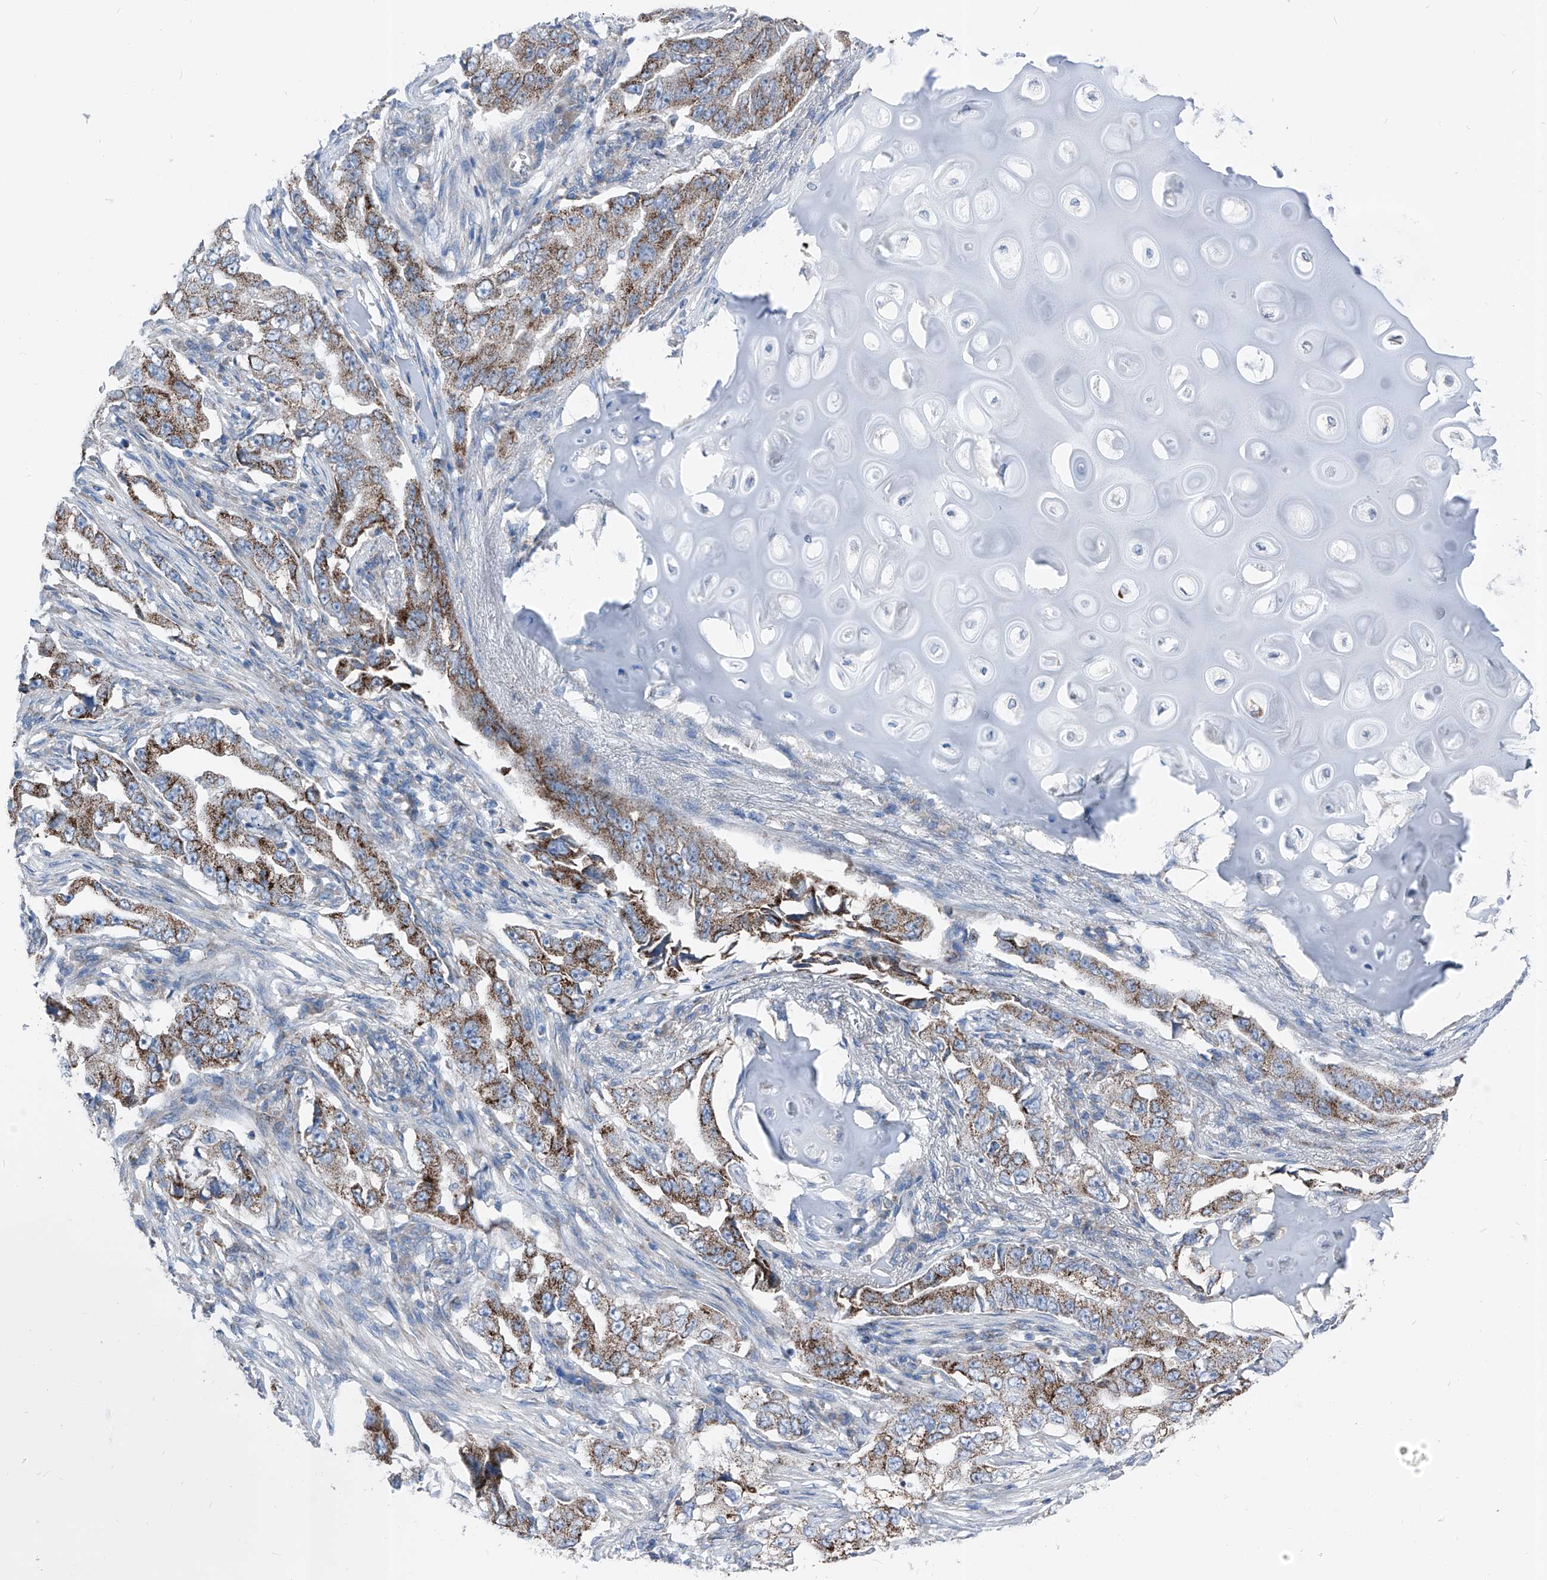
{"staining": {"intensity": "moderate", "quantity": ">75%", "location": "cytoplasmic/membranous"}, "tissue": "lung cancer", "cell_type": "Tumor cells", "image_type": "cancer", "snomed": [{"axis": "morphology", "description": "Adenocarcinoma, NOS"}, {"axis": "topography", "description": "Lung"}], "caption": "A brown stain shows moderate cytoplasmic/membranous staining of a protein in human lung adenocarcinoma tumor cells. (Brightfield microscopy of DAB IHC at high magnification).", "gene": "AGPS", "patient": {"sex": "female", "age": 51}}